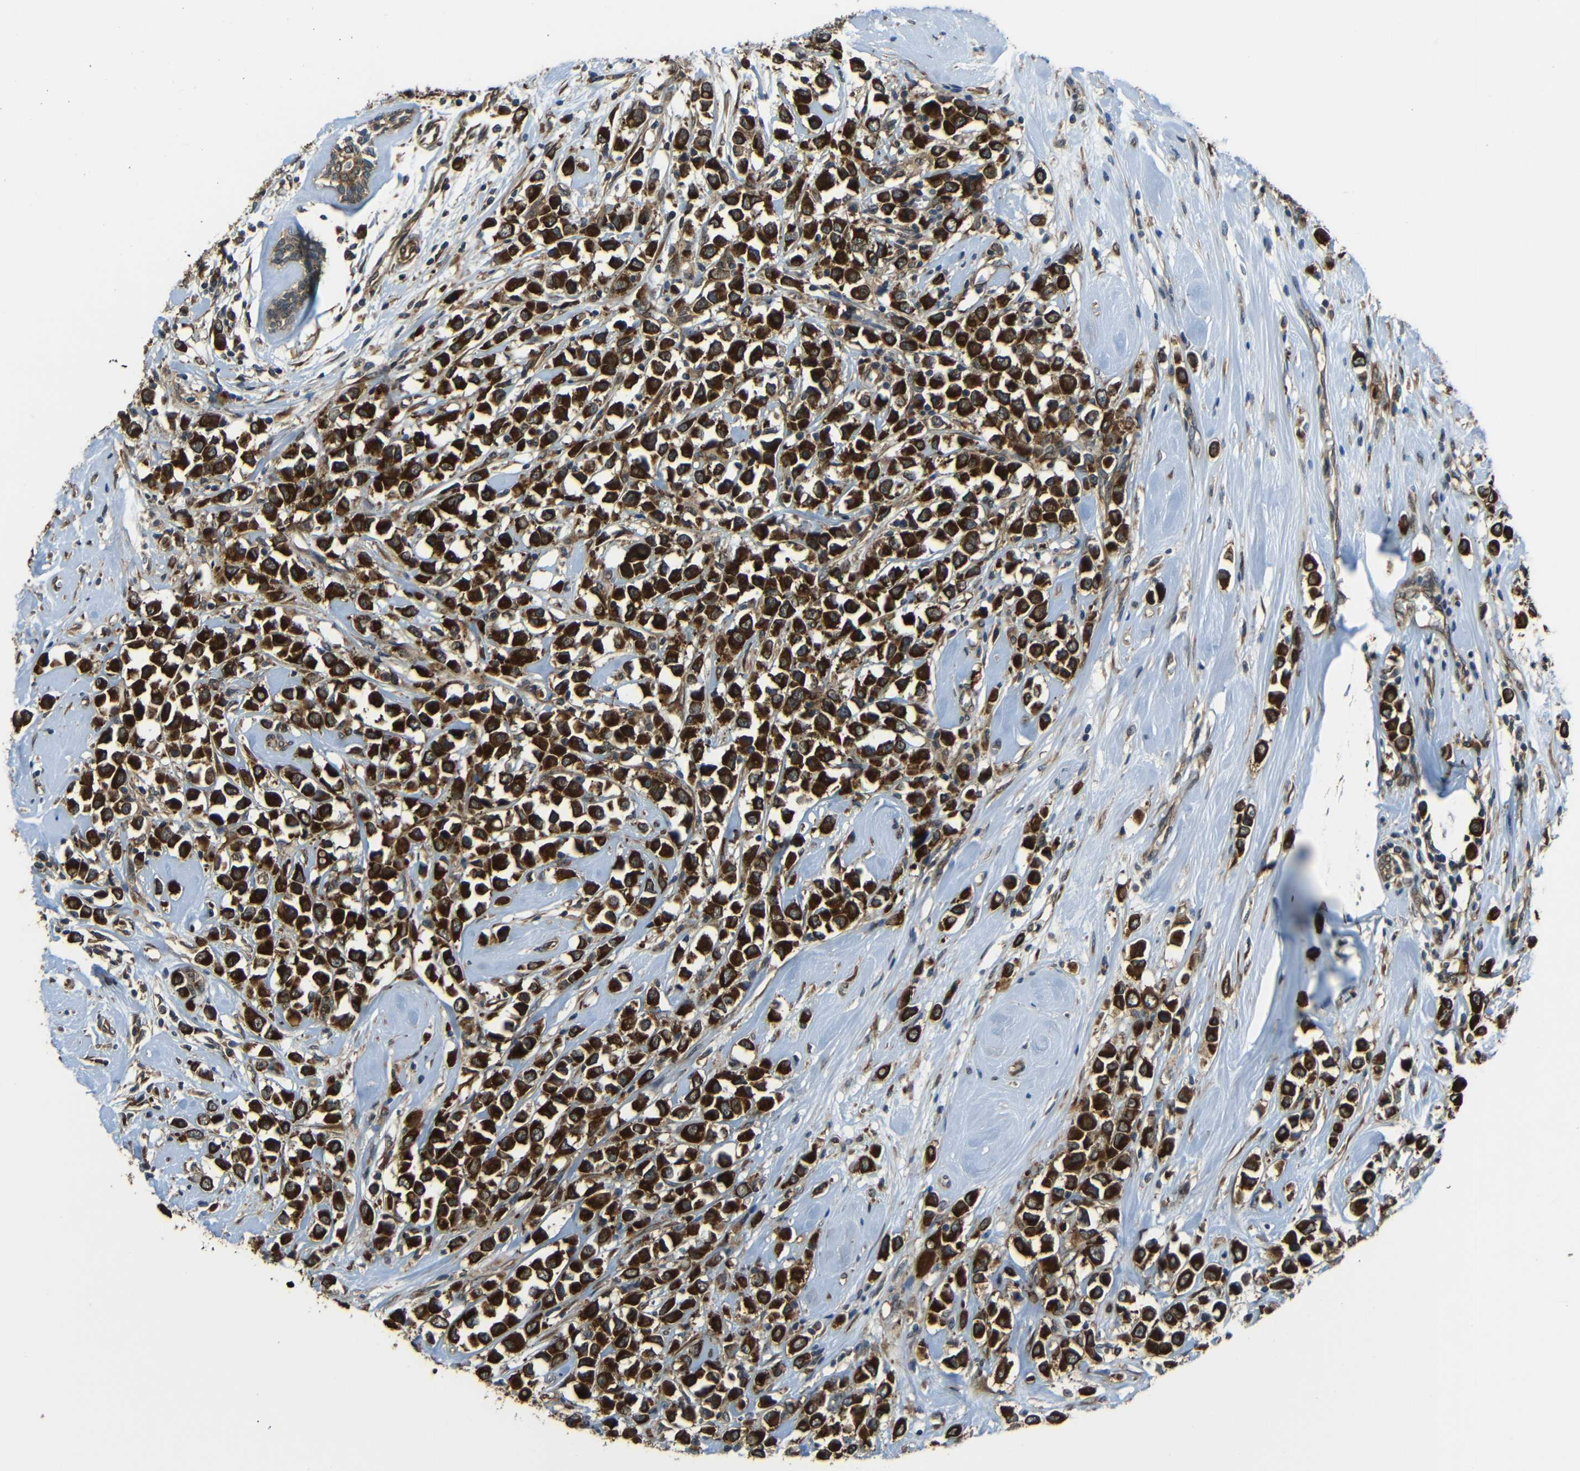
{"staining": {"intensity": "strong", "quantity": ">75%", "location": "cytoplasmic/membranous"}, "tissue": "breast cancer", "cell_type": "Tumor cells", "image_type": "cancer", "snomed": [{"axis": "morphology", "description": "Duct carcinoma"}, {"axis": "topography", "description": "Breast"}], "caption": "A high-resolution photomicrograph shows immunohistochemistry (IHC) staining of breast cancer, which displays strong cytoplasmic/membranous positivity in about >75% of tumor cells.", "gene": "VAPB", "patient": {"sex": "female", "age": 61}}